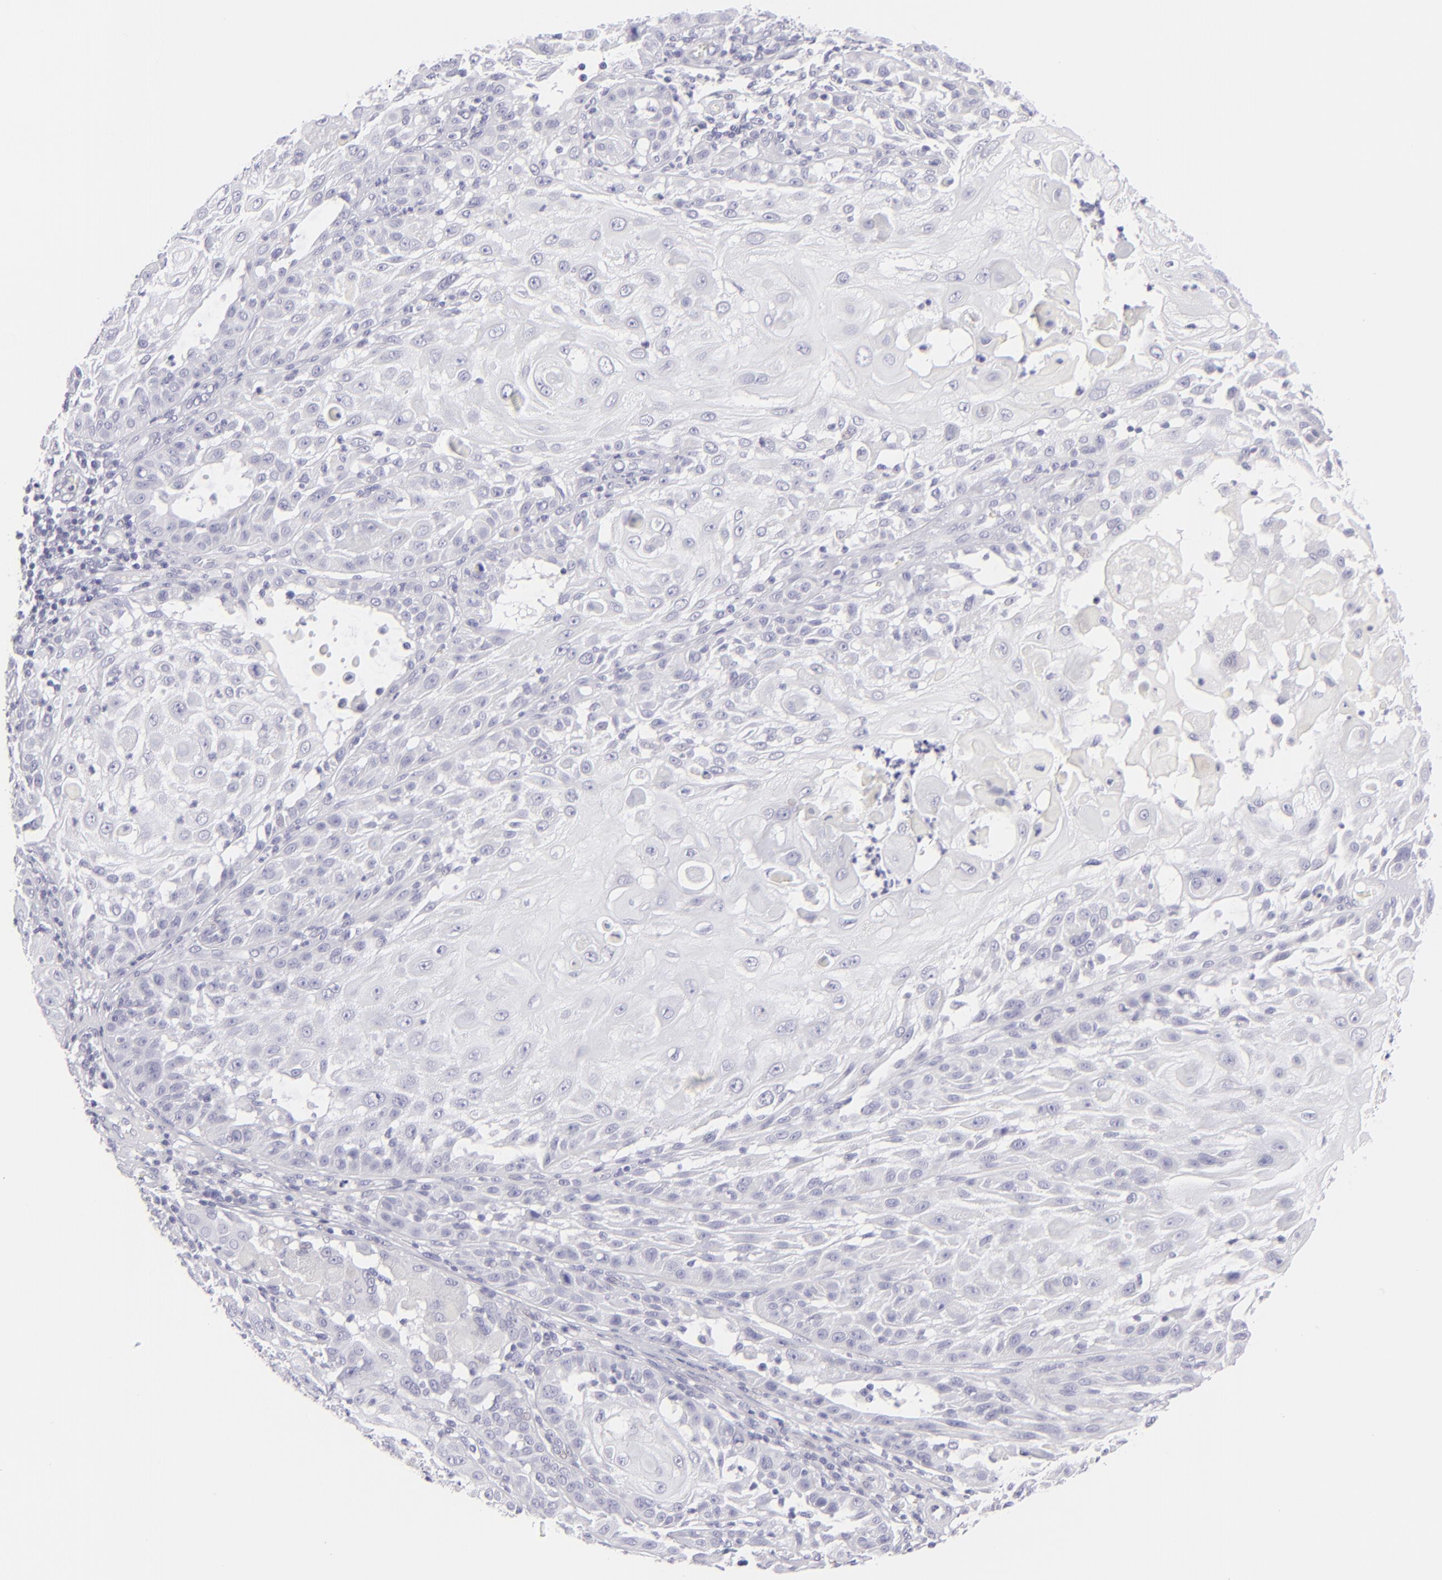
{"staining": {"intensity": "negative", "quantity": "none", "location": "none"}, "tissue": "skin cancer", "cell_type": "Tumor cells", "image_type": "cancer", "snomed": [{"axis": "morphology", "description": "Squamous cell carcinoma, NOS"}, {"axis": "topography", "description": "Skin"}], "caption": "Immunohistochemical staining of human squamous cell carcinoma (skin) exhibits no significant positivity in tumor cells.", "gene": "FCER2", "patient": {"sex": "female", "age": 89}}